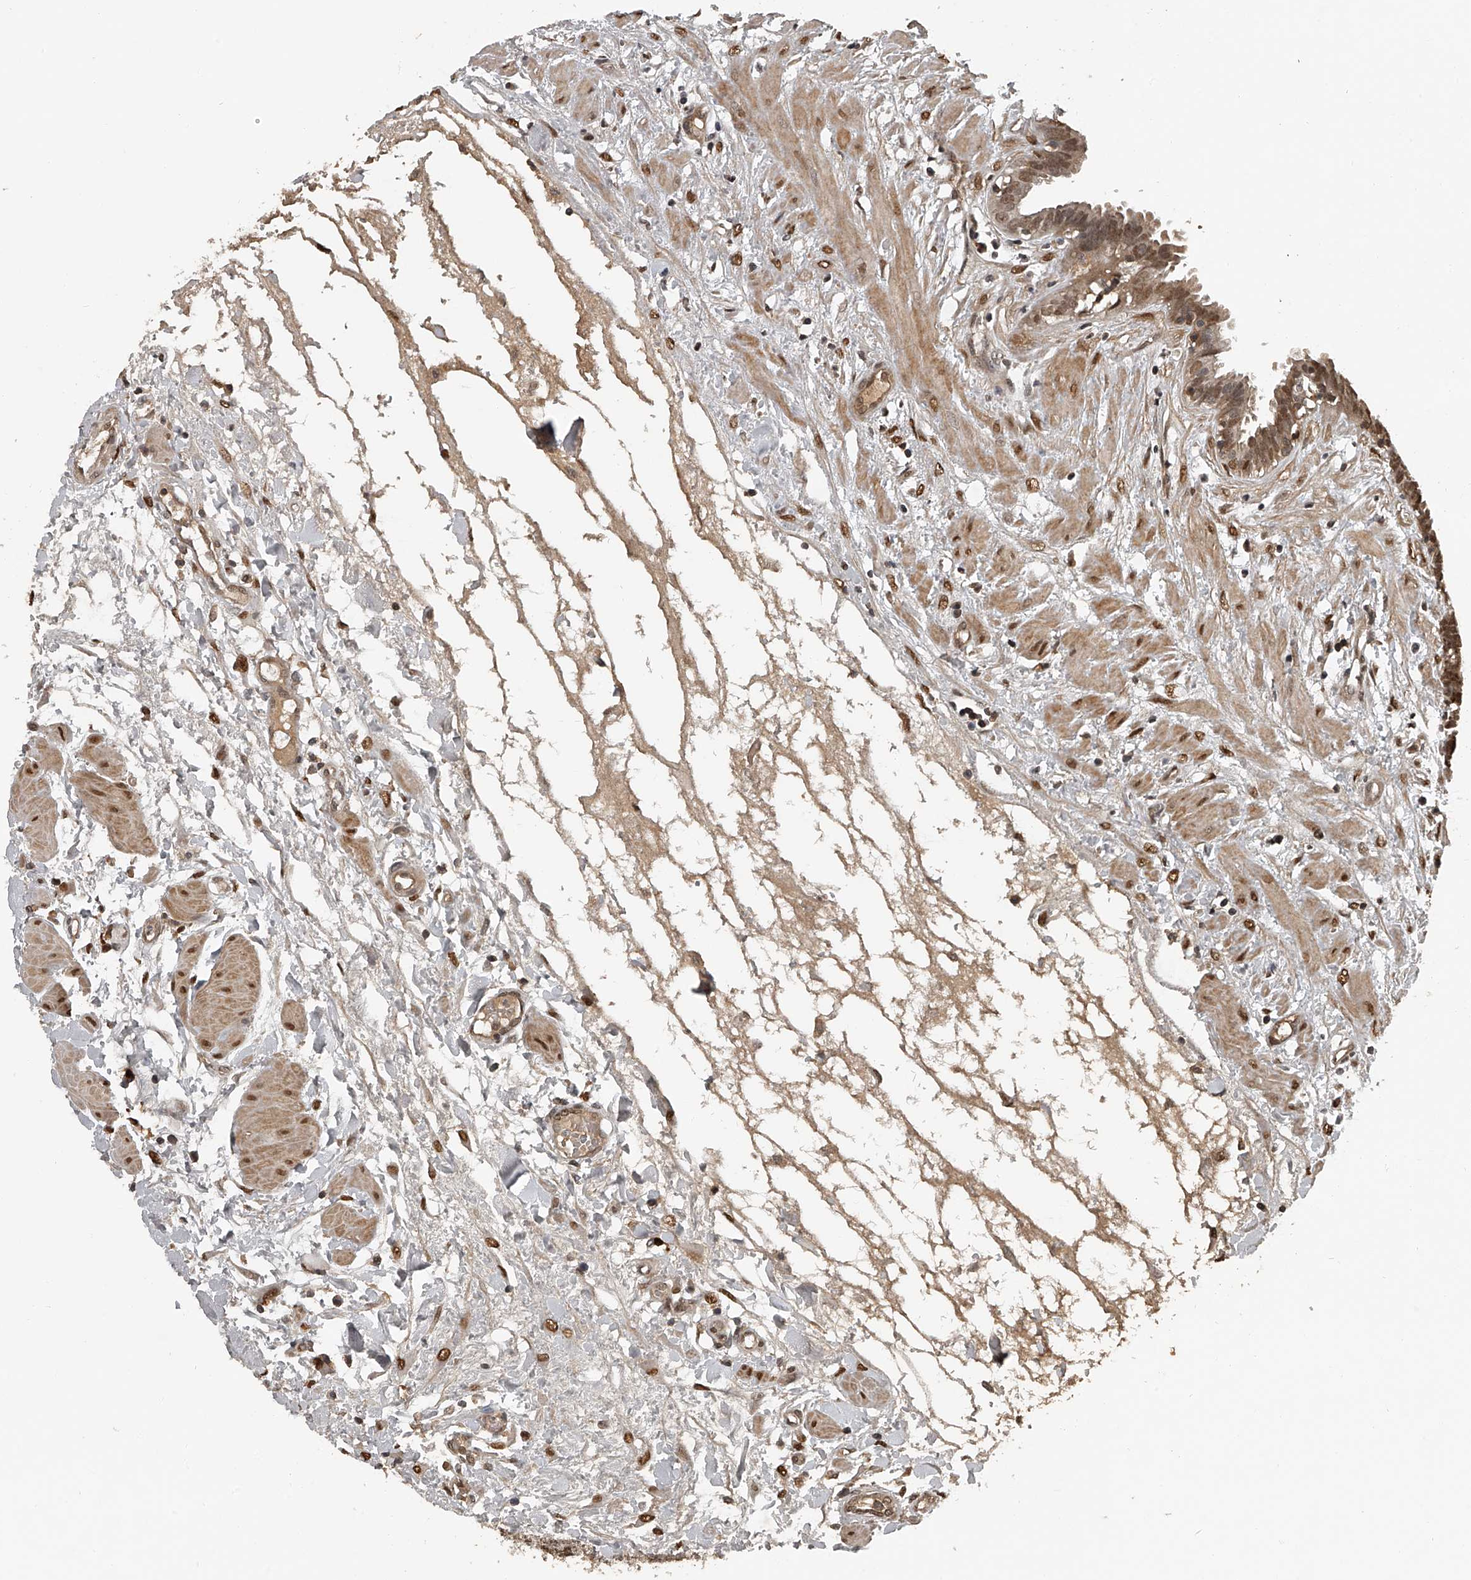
{"staining": {"intensity": "moderate", "quantity": ">75%", "location": "nuclear"}, "tissue": "fallopian tube", "cell_type": "Glandular cells", "image_type": "normal", "snomed": [{"axis": "morphology", "description": "Normal tissue, NOS"}, {"axis": "topography", "description": "Fallopian tube"}, {"axis": "topography", "description": "Placenta"}], "caption": "Brown immunohistochemical staining in unremarkable fallopian tube shows moderate nuclear expression in approximately >75% of glandular cells. The protein of interest is stained brown, and the nuclei are stained in blue (DAB (3,3'-diaminobenzidine) IHC with brightfield microscopy, high magnification).", "gene": "PLEKHG1", "patient": {"sex": "female", "age": 32}}